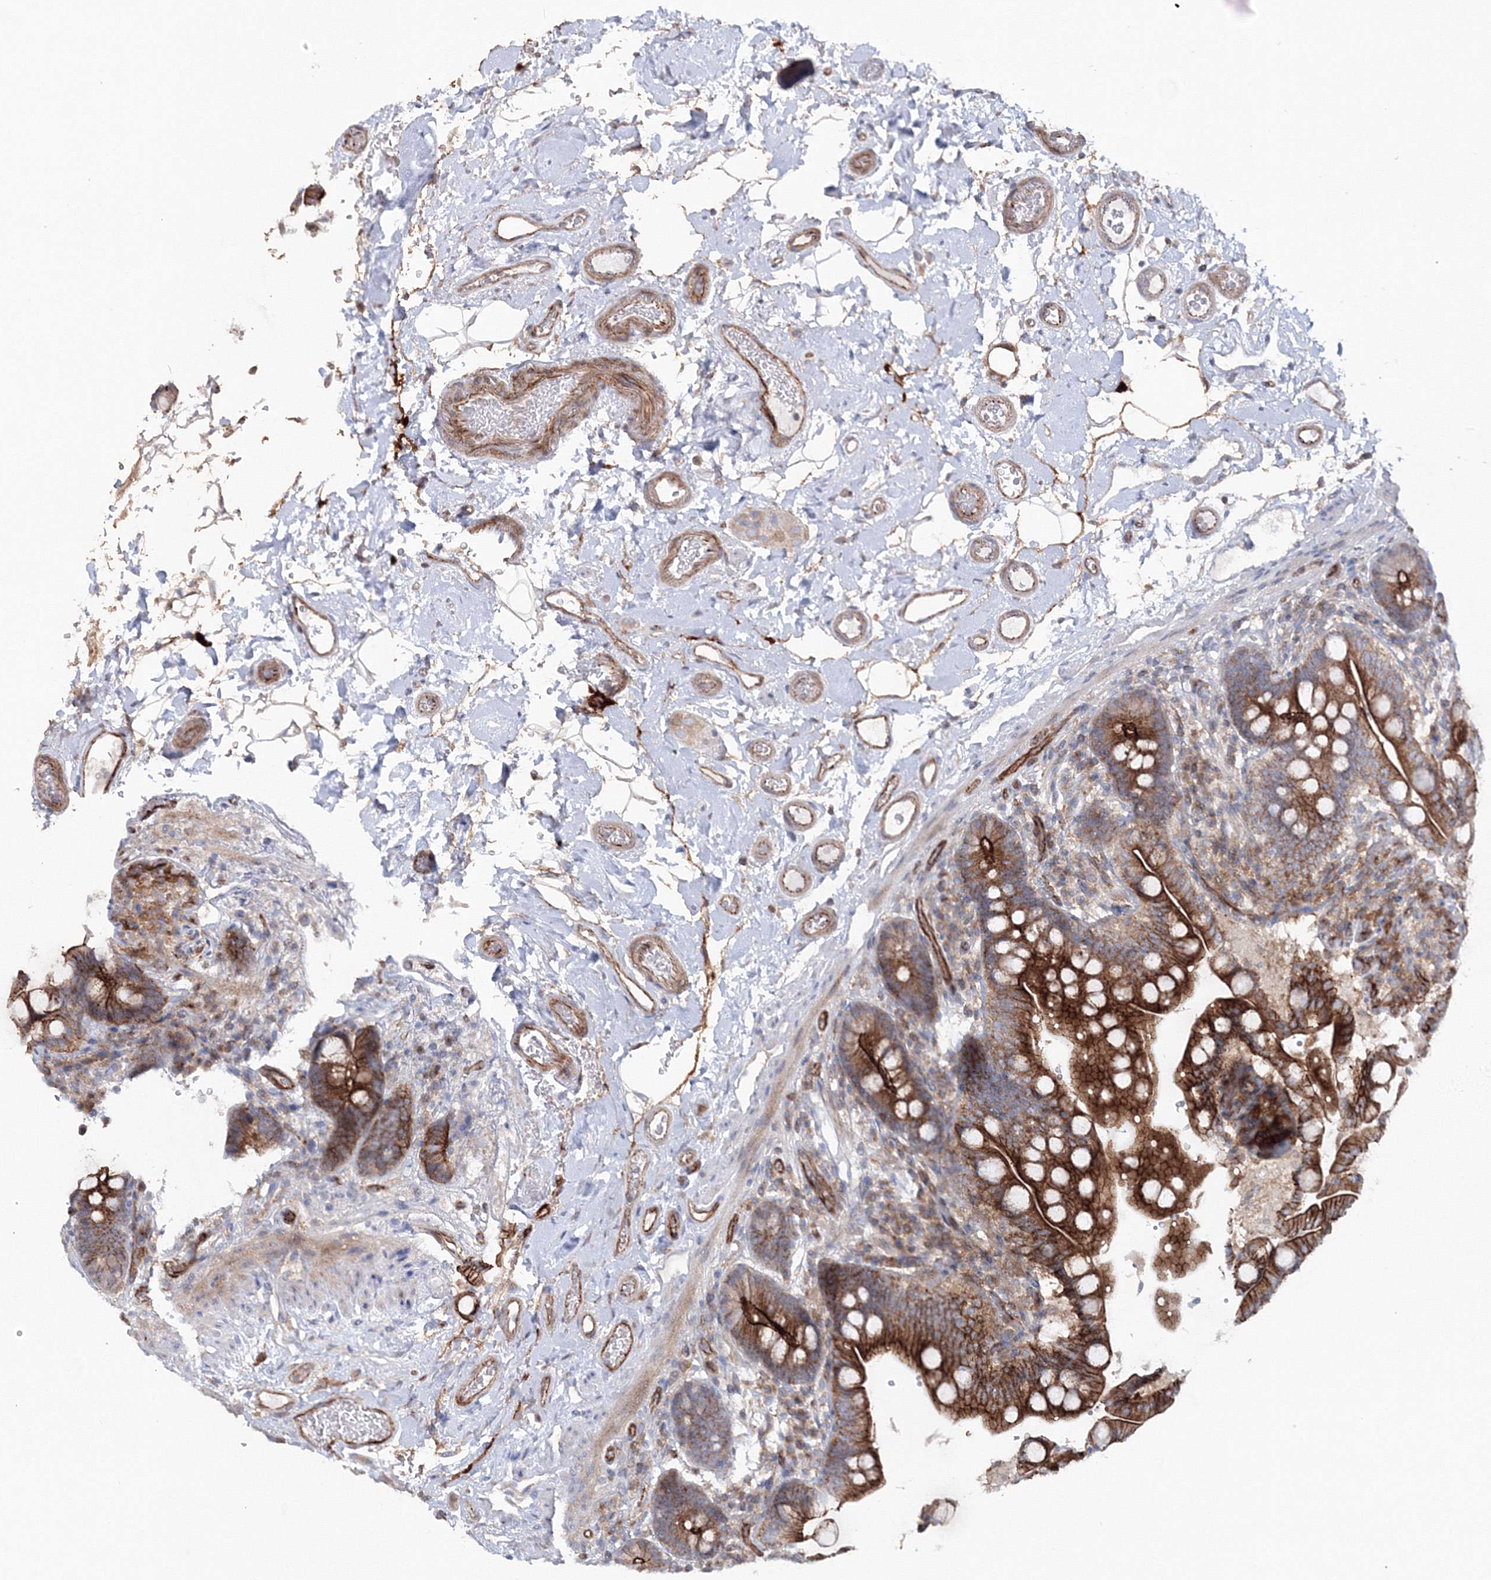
{"staining": {"intensity": "moderate", "quantity": ">75%", "location": "cytoplasmic/membranous"}, "tissue": "colon", "cell_type": "Endothelial cells", "image_type": "normal", "snomed": [{"axis": "morphology", "description": "Normal tissue, NOS"}, {"axis": "topography", "description": "Smooth muscle"}, {"axis": "topography", "description": "Colon"}], "caption": "DAB (3,3'-diaminobenzidine) immunohistochemical staining of unremarkable colon displays moderate cytoplasmic/membranous protein staining in approximately >75% of endothelial cells. (DAB IHC with brightfield microscopy, high magnification).", "gene": "GGA2", "patient": {"sex": "male", "age": 73}}